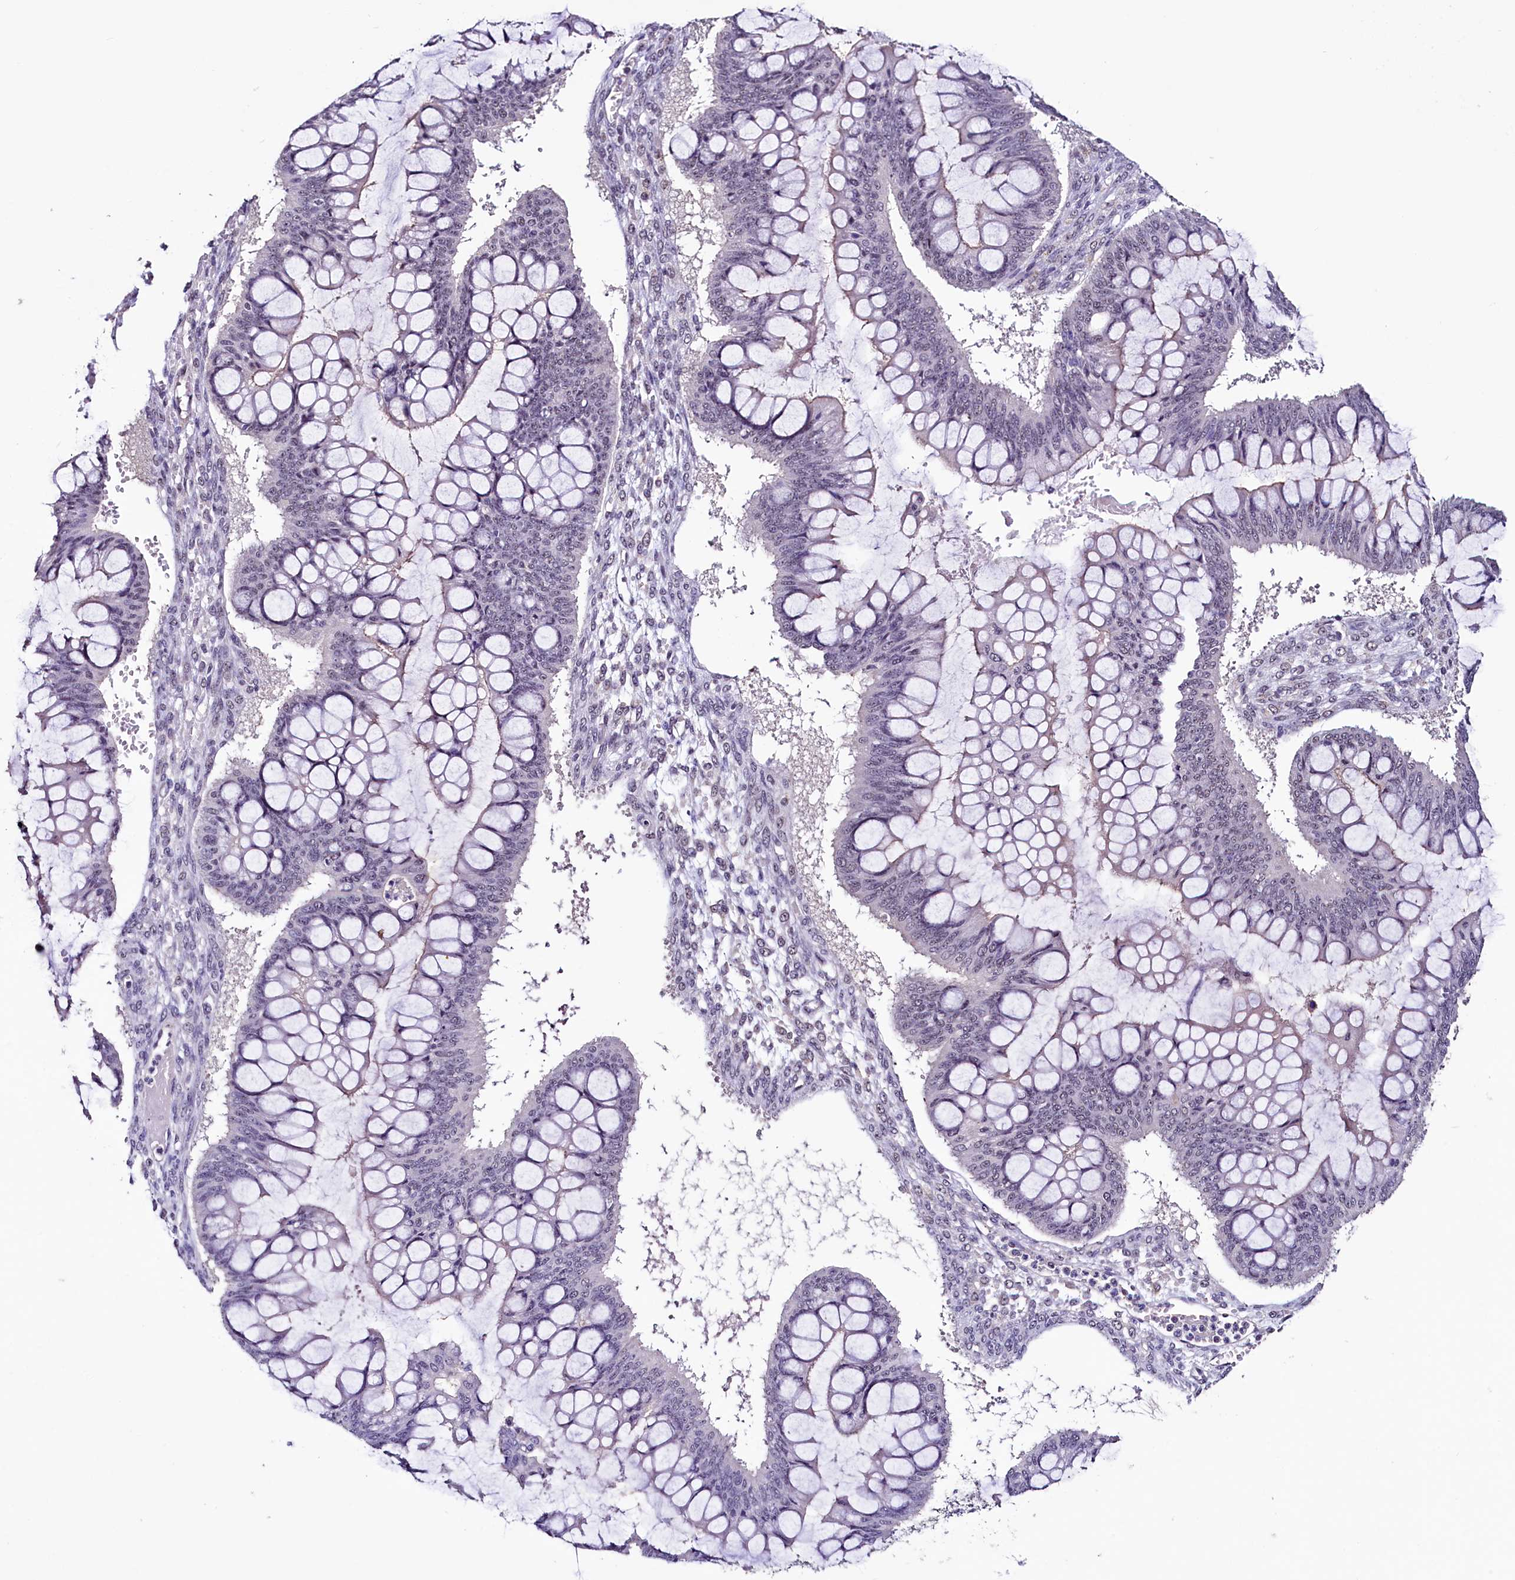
{"staining": {"intensity": "weak", "quantity": "25%-75%", "location": "nuclear"}, "tissue": "ovarian cancer", "cell_type": "Tumor cells", "image_type": "cancer", "snomed": [{"axis": "morphology", "description": "Cystadenocarcinoma, mucinous, NOS"}, {"axis": "topography", "description": "Ovary"}], "caption": "This is an image of immunohistochemistry staining of ovarian cancer, which shows weak expression in the nuclear of tumor cells.", "gene": "SFSWAP", "patient": {"sex": "female", "age": 73}}